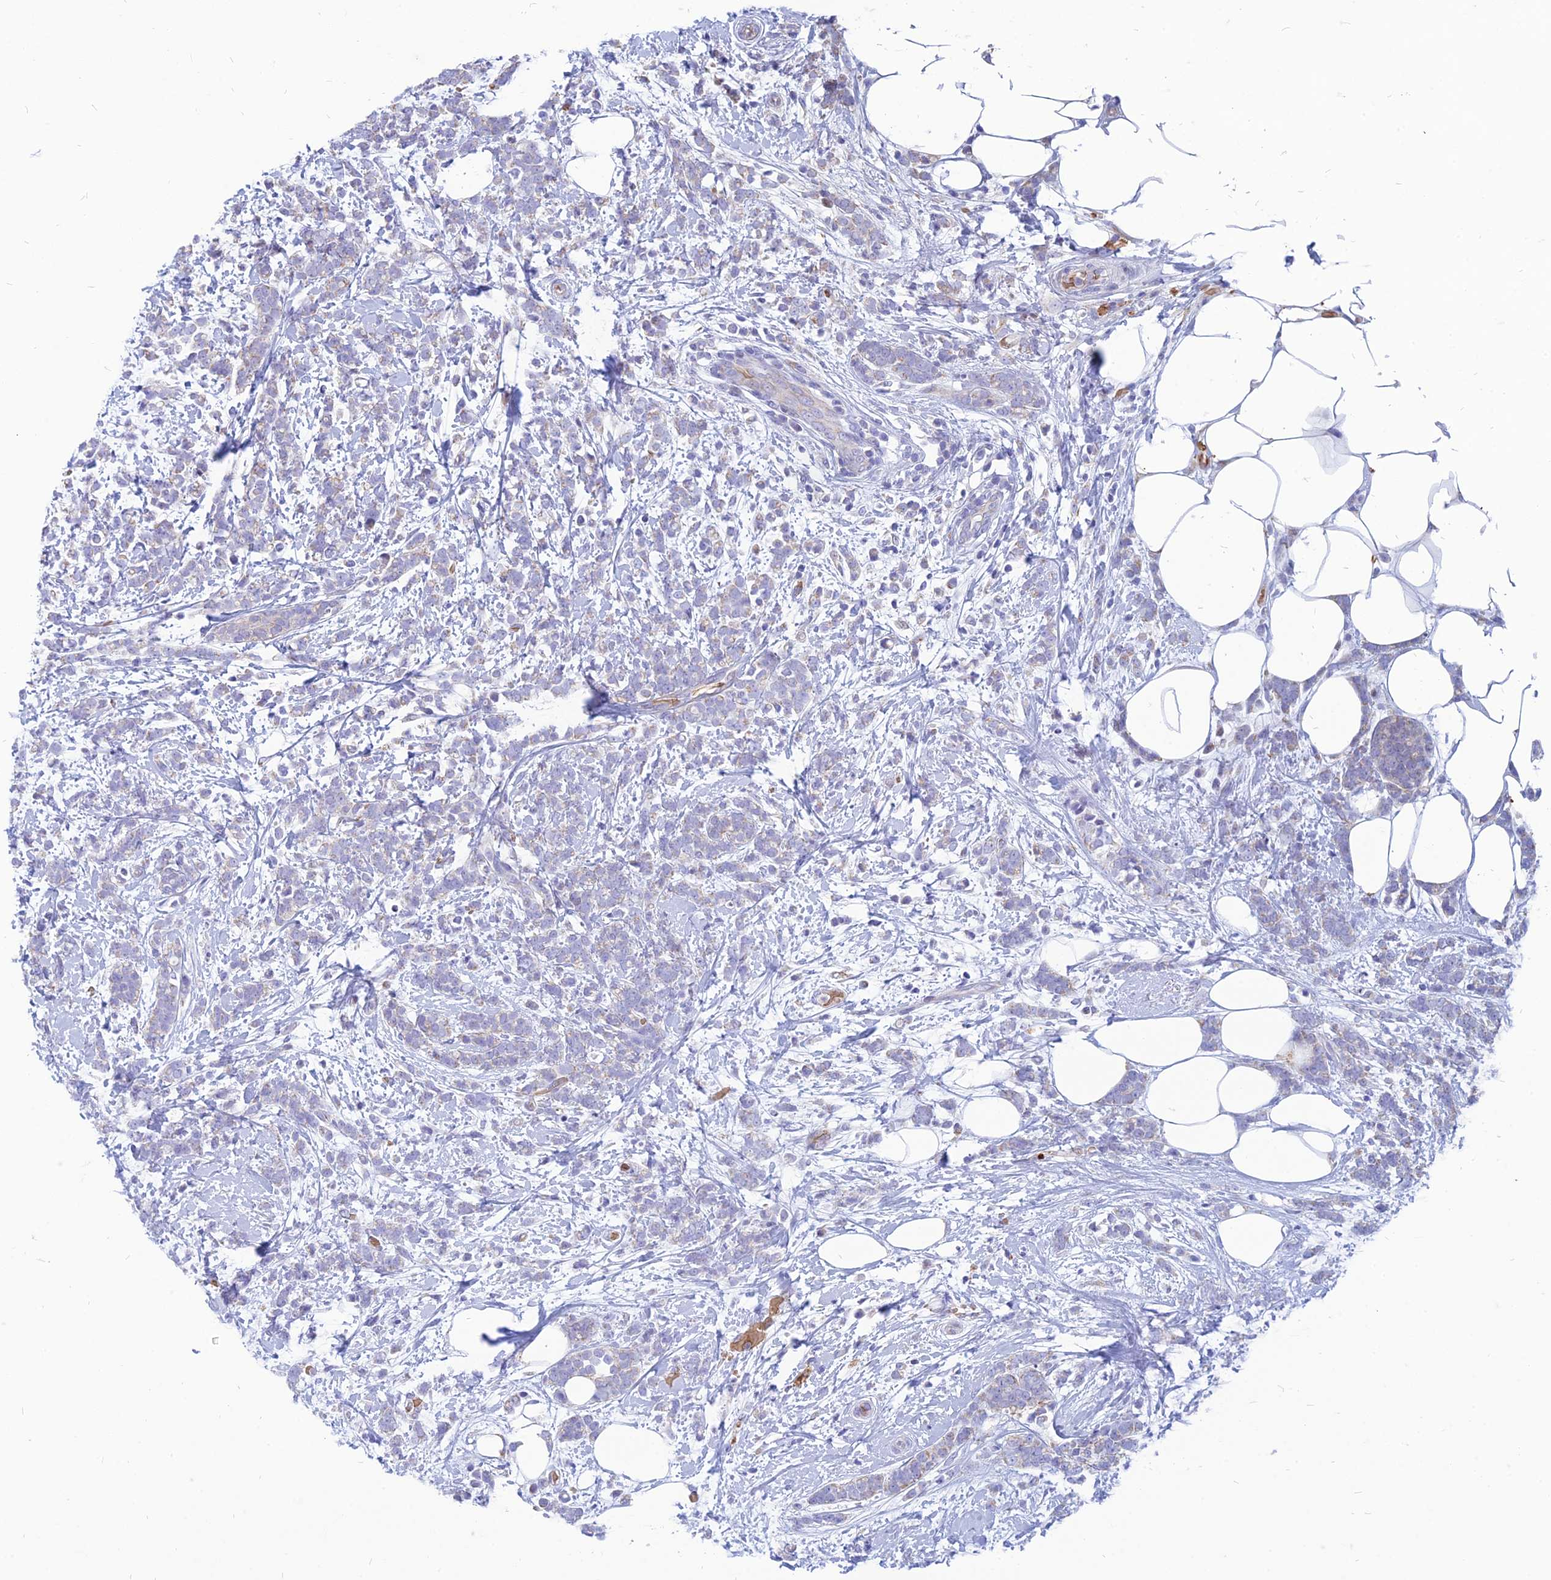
{"staining": {"intensity": "negative", "quantity": "none", "location": "none"}, "tissue": "breast cancer", "cell_type": "Tumor cells", "image_type": "cancer", "snomed": [{"axis": "morphology", "description": "Lobular carcinoma"}, {"axis": "topography", "description": "Breast"}], "caption": "Breast cancer (lobular carcinoma) was stained to show a protein in brown. There is no significant positivity in tumor cells.", "gene": "HHAT", "patient": {"sex": "female", "age": 58}}